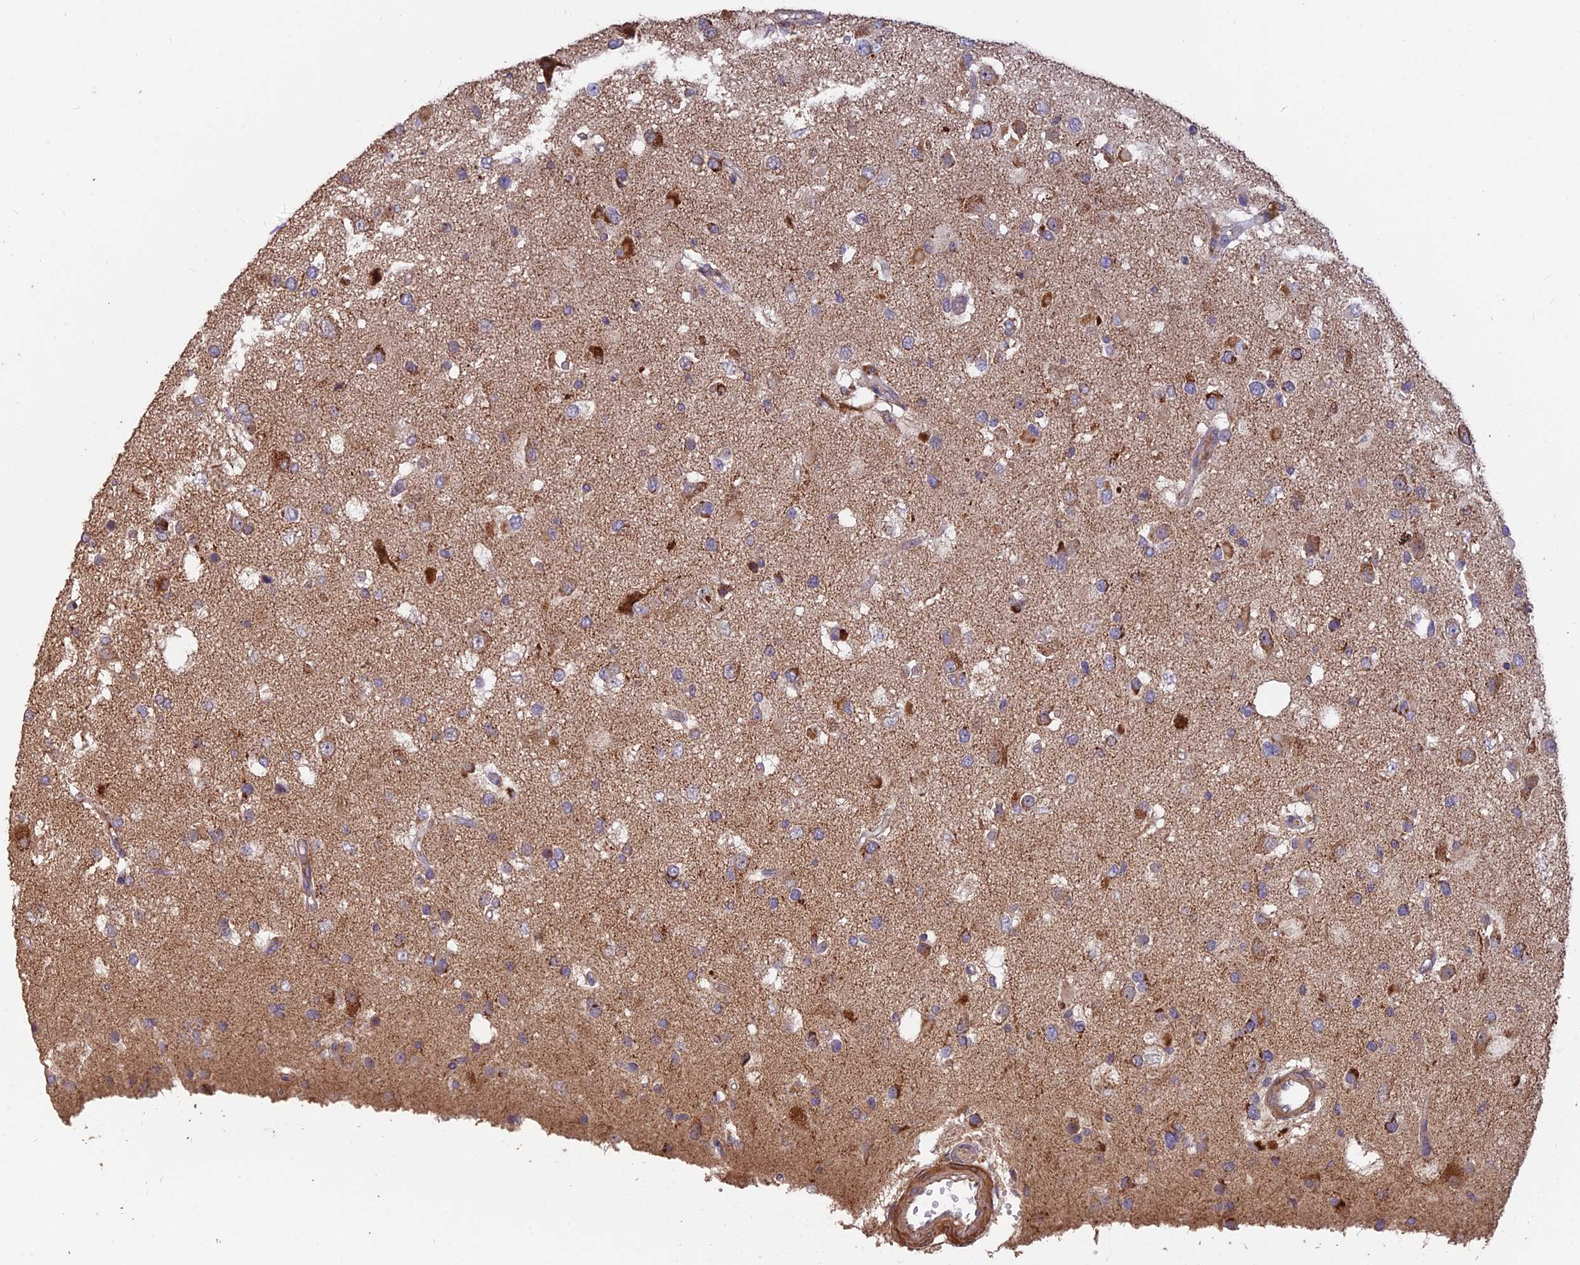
{"staining": {"intensity": "strong", "quantity": "25%-75%", "location": "cytoplasmic/membranous"}, "tissue": "glioma", "cell_type": "Tumor cells", "image_type": "cancer", "snomed": [{"axis": "morphology", "description": "Glioma, malignant, High grade"}, {"axis": "topography", "description": "Brain"}], "caption": "Immunohistochemistry staining of malignant high-grade glioma, which displays high levels of strong cytoplasmic/membranous positivity in about 25%-75% of tumor cells indicating strong cytoplasmic/membranous protein positivity. The staining was performed using DAB (brown) for protein detection and nuclei were counterstained in hematoxylin (blue).", "gene": "IFT22", "patient": {"sex": "male", "age": 53}}